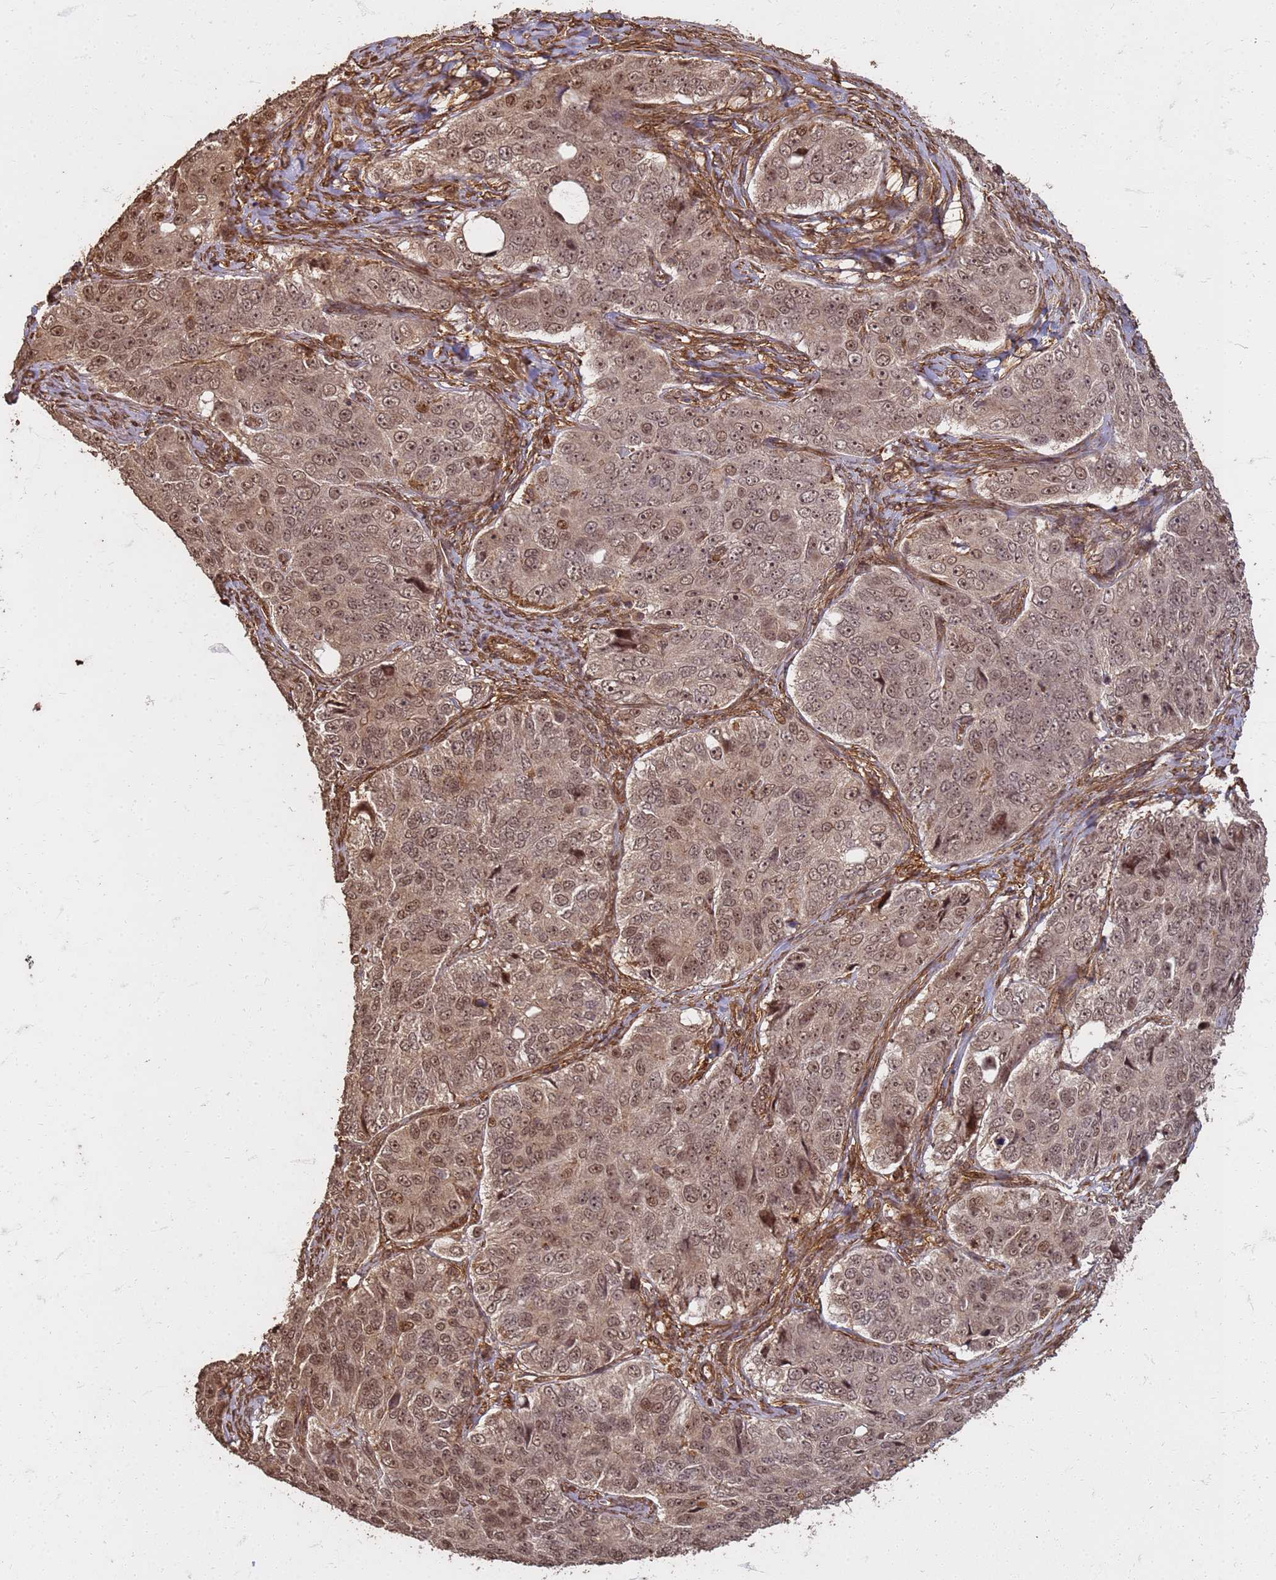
{"staining": {"intensity": "moderate", "quantity": ">75%", "location": "nuclear"}, "tissue": "ovarian cancer", "cell_type": "Tumor cells", "image_type": "cancer", "snomed": [{"axis": "morphology", "description": "Carcinoma, endometroid"}, {"axis": "topography", "description": "Ovary"}], "caption": "Immunohistochemistry (DAB) staining of human endometroid carcinoma (ovarian) reveals moderate nuclear protein staining in approximately >75% of tumor cells.", "gene": "KIF26A", "patient": {"sex": "female", "age": 51}}